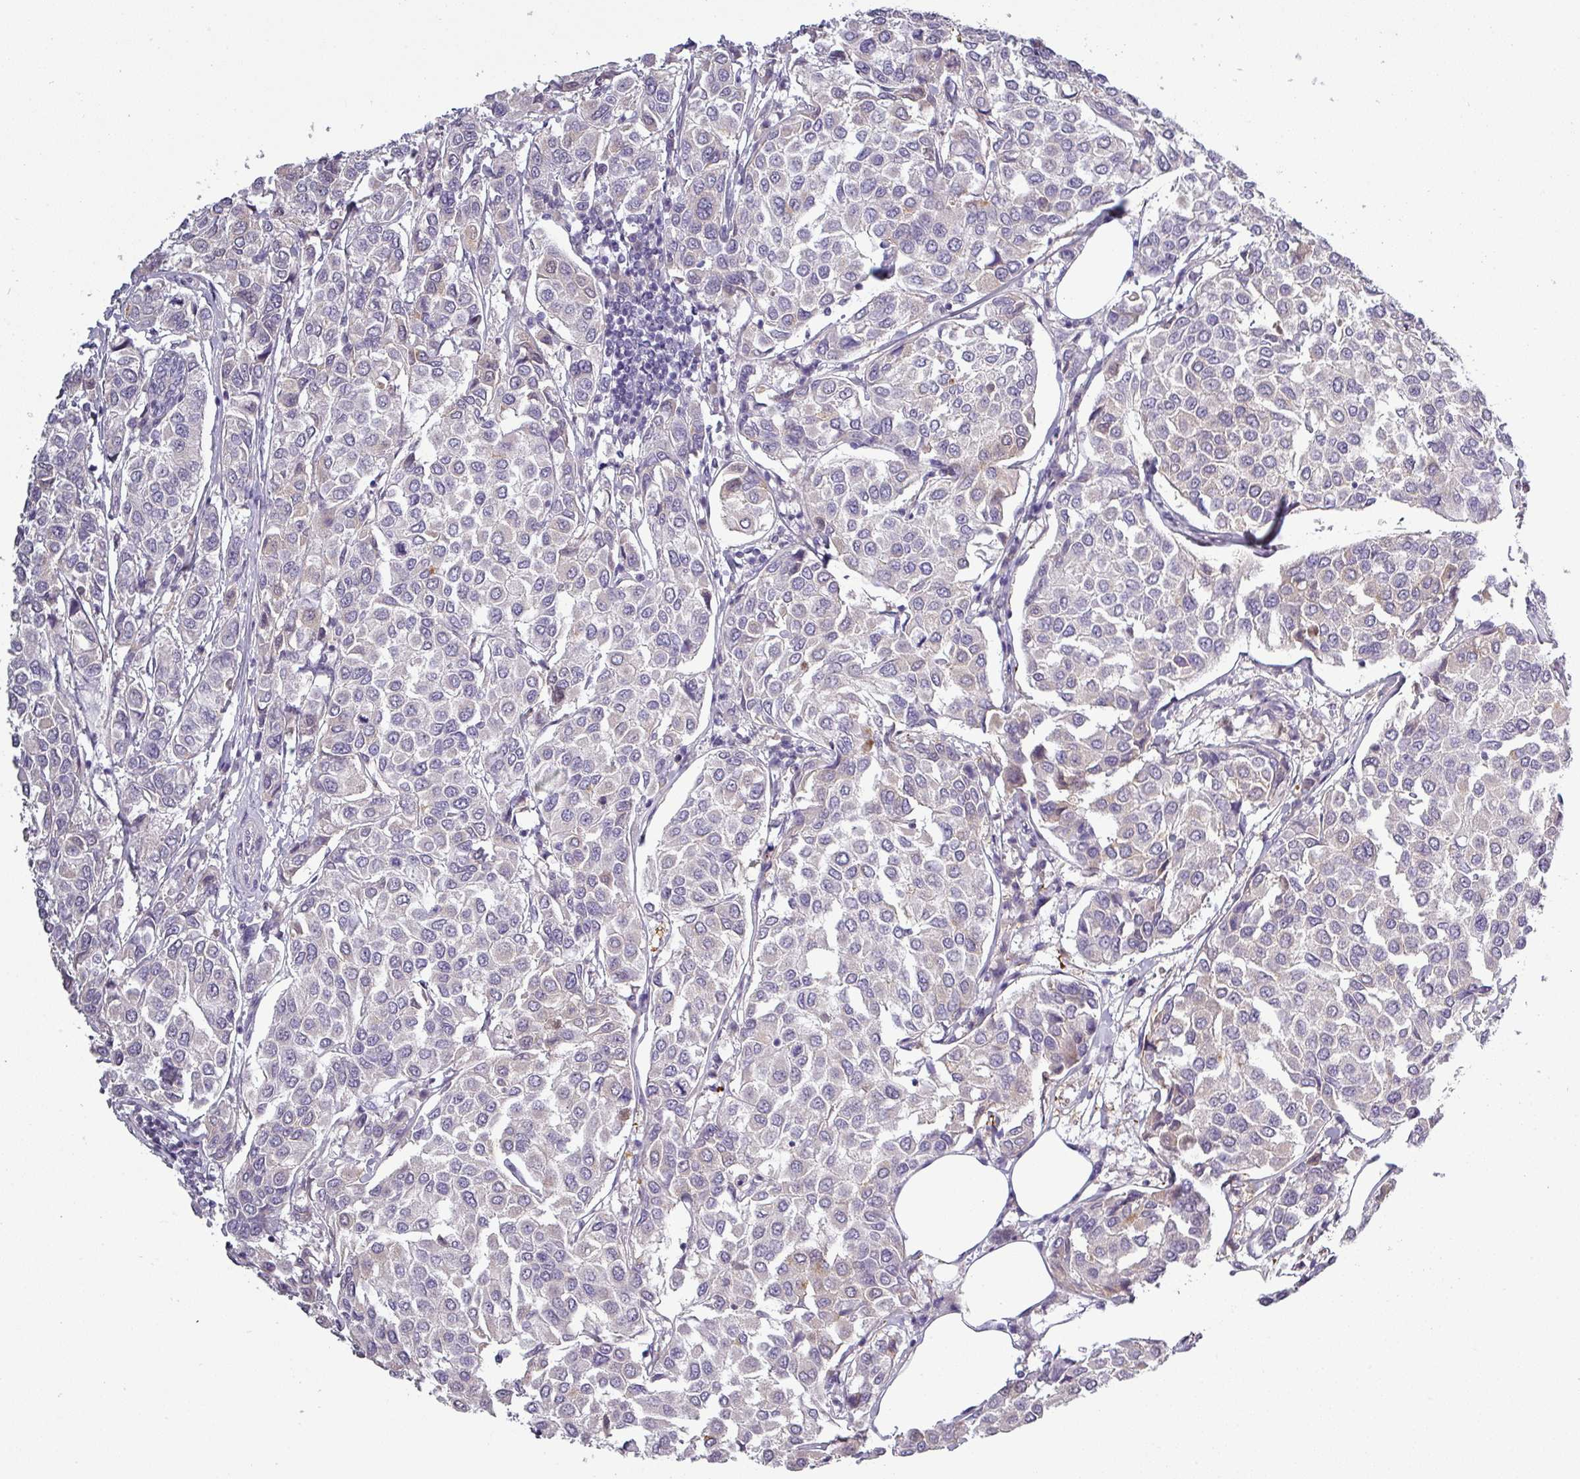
{"staining": {"intensity": "negative", "quantity": "none", "location": "none"}, "tissue": "breast cancer", "cell_type": "Tumor cells", "image_type": "cancer", "snomed": [{"axis": "morphology", "description": "Duct carcinoma"}, {"axis": "topography", "description": "Breast"}], "caption": "Tumor cells show no significant protein staining in breast cancer (invasive ductal carcinoma).", "gene": "SLC26A9", "patient": {"sex": "female", "age": 55}}